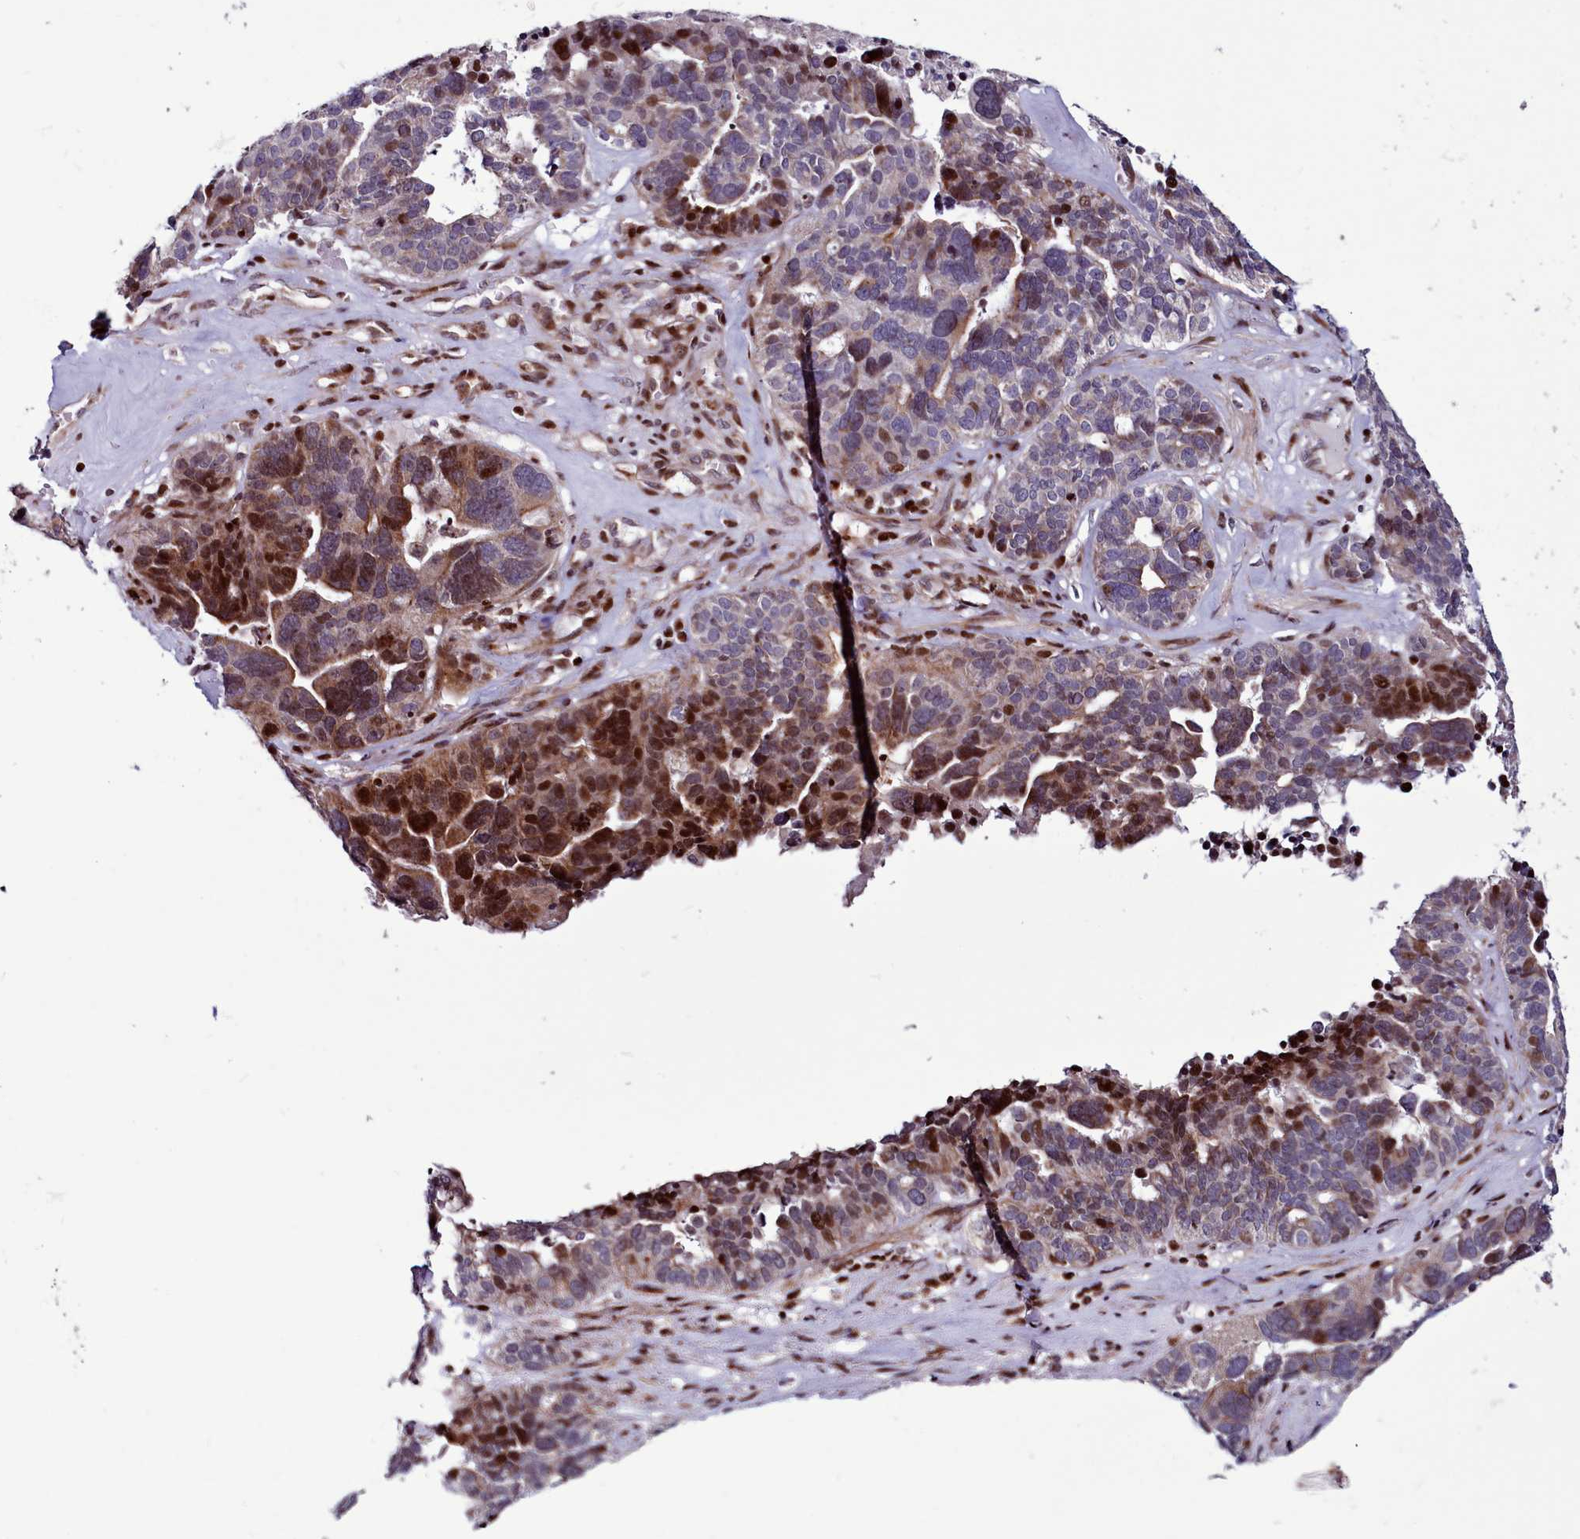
{"staining": {"intensity": "strong", "quantity": "25%-75%", "location": "nuclear"}, "tissue": "ovarian cancer", "cell_type": "Tumor cells", "image_type": "cancer", "snomed": [{"axis": "morphology", "description": "Cystadenocarcinoma, serous, NOS"}, {"axis": "topography", "description": "Ovary"}], "caption": "There is high levels of strong nuclear expression in tumor cells of ovarian serous cystadenocarcinoma, as demonstrated by immunohistochemical staining (brown color).", "gene": "WBP11", "patient": {"sex": "female", "age": 59}}